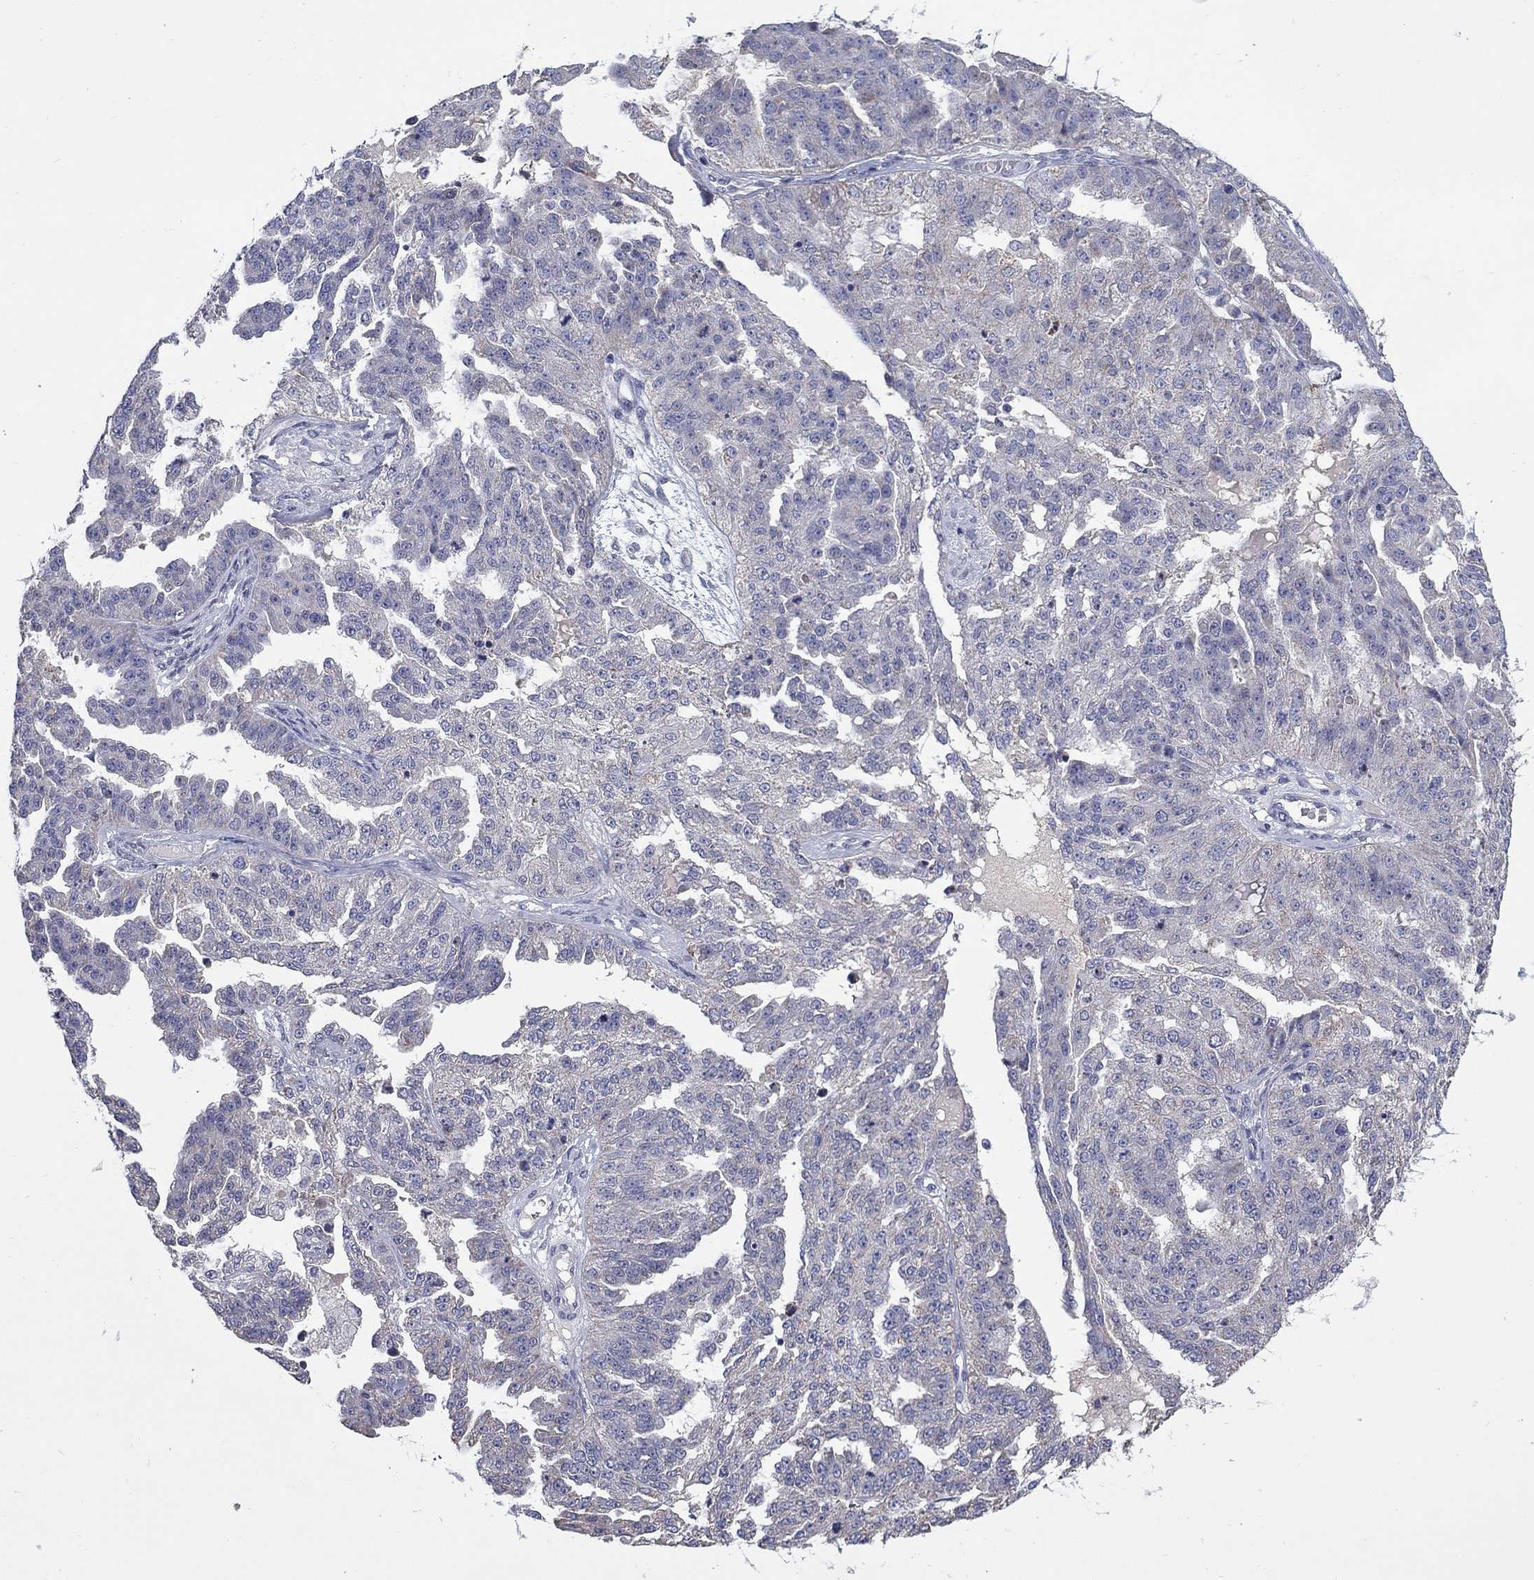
{"staining": {"intensity": "negative", "quantity": "none", "location": "none"}, "tissue": "ovarian cancer", "cell_type": "Tumor cells", "image_type": "cancer", "snomed": [{"axis": "morphology", "description": "Cystadenocarcinoma, serous, NOS"}, {"axis": "topography", "description": "Ovary"}], "caption": "The photomicrograph demonstrates no significant staining in tumor cells of serous cystadenocarcinoma (ovarian). The staining is performed using DAB (3,3'-diaminobenzidine) brown chromogen with nuclei counter-stained in using hematoxylin.", "gene": "FRK", "patient": {"sex": "female", "age": 58}}